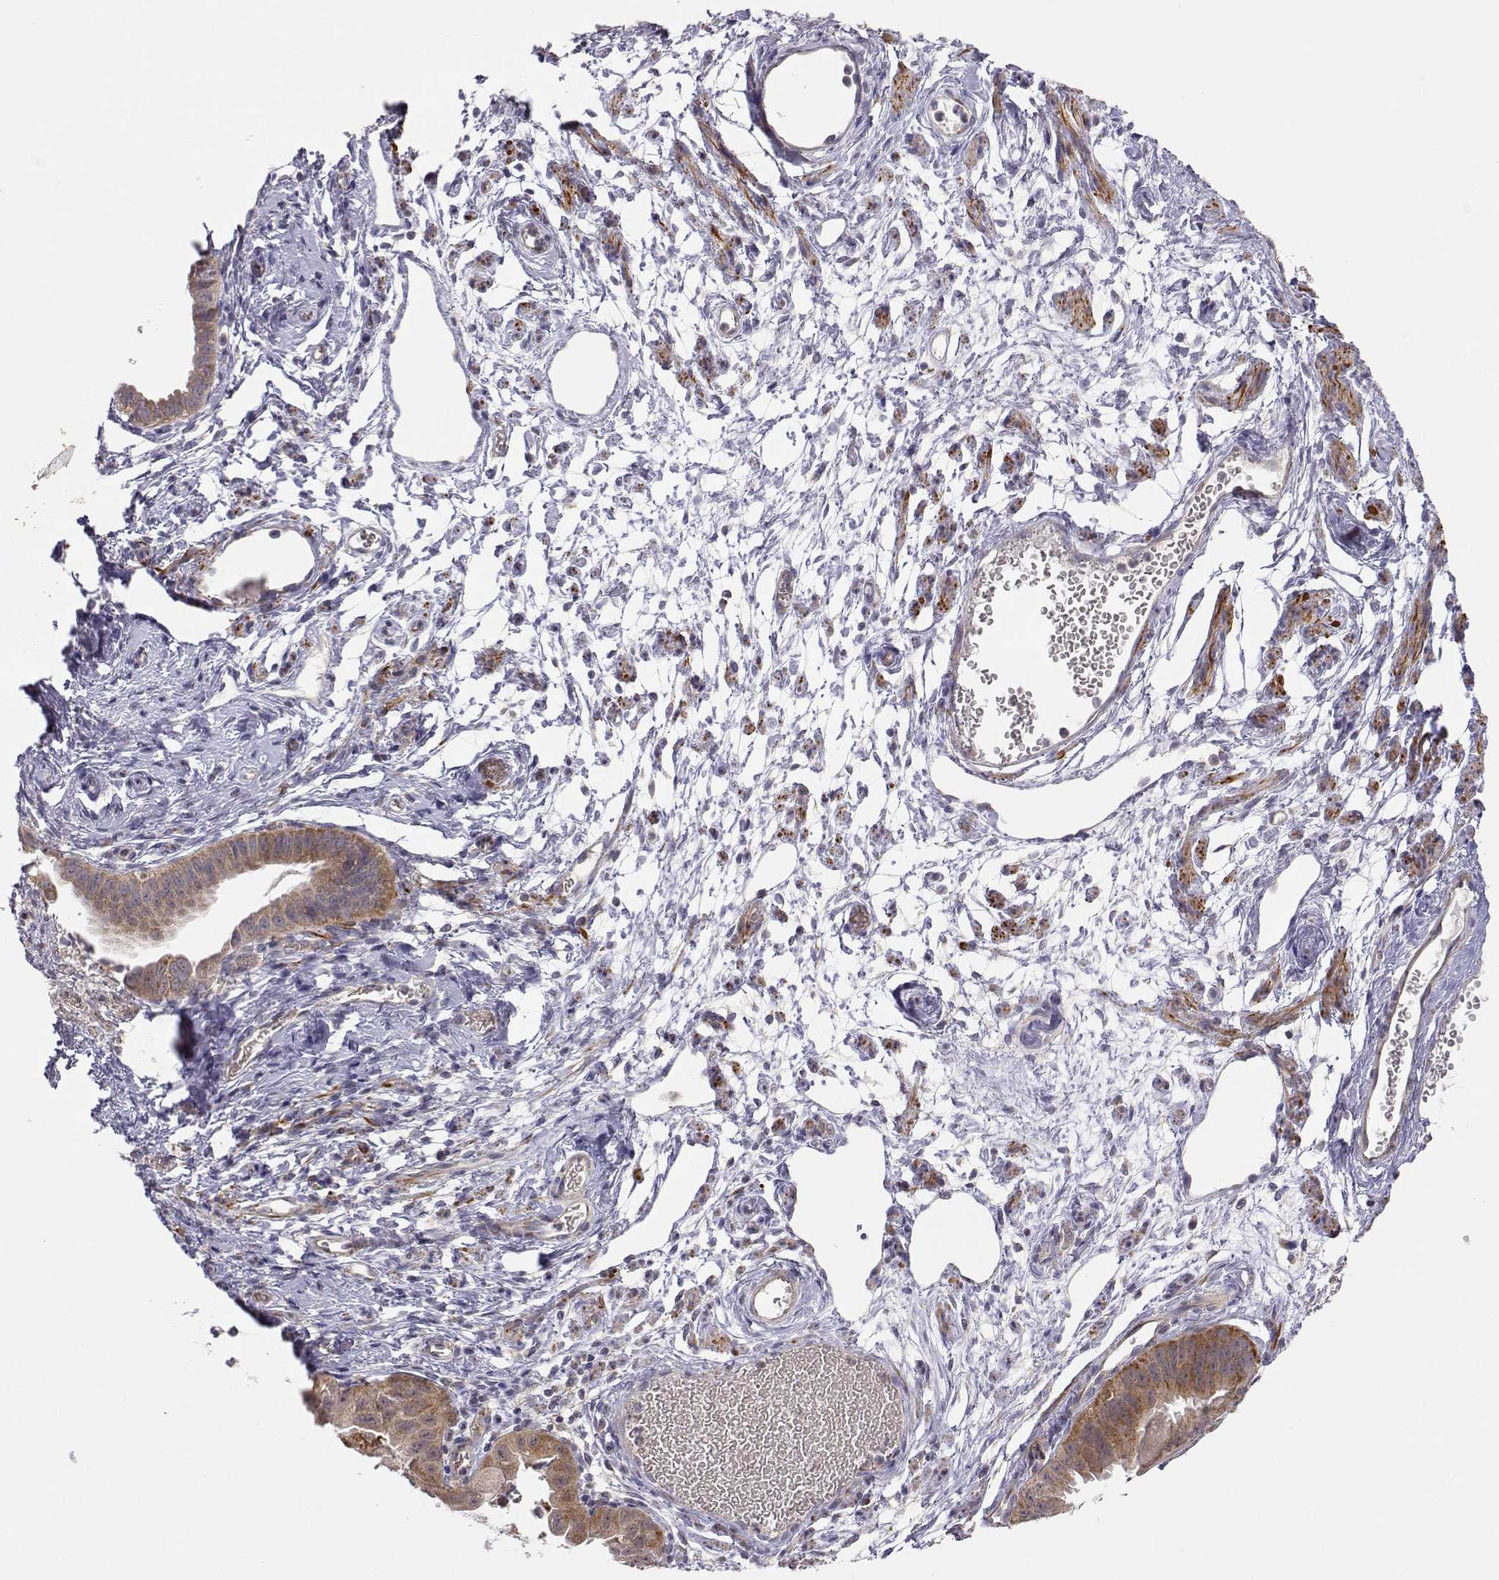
{"staining": {"intensity": "moderate", "quantity": ">75%", "location": "cytoplasmic/membranous"}, "tissue": "ovarian cancer", "cell_type": "Tumor cells", "image_type": "cancer", "snomed": [{"axis": "morphology", "description": "Carcinoma, endometroid"}, {"axis": "topography", "description": "Ovary"}], "caption": "DAB immunohistochemical staining of ovarian cancer (endometroid carcinoma) displays moderate cytoplasmic/membranous protein expression in approximately >75% of tumor cells. Using DAB (3,3'-diaminobenzidine) (brown) and hematoxylin (blue) stains, captured at high magnification using brightfield microscopy.", "gene": "EXOG", "patient": {"sex": "female", "age": 85}}